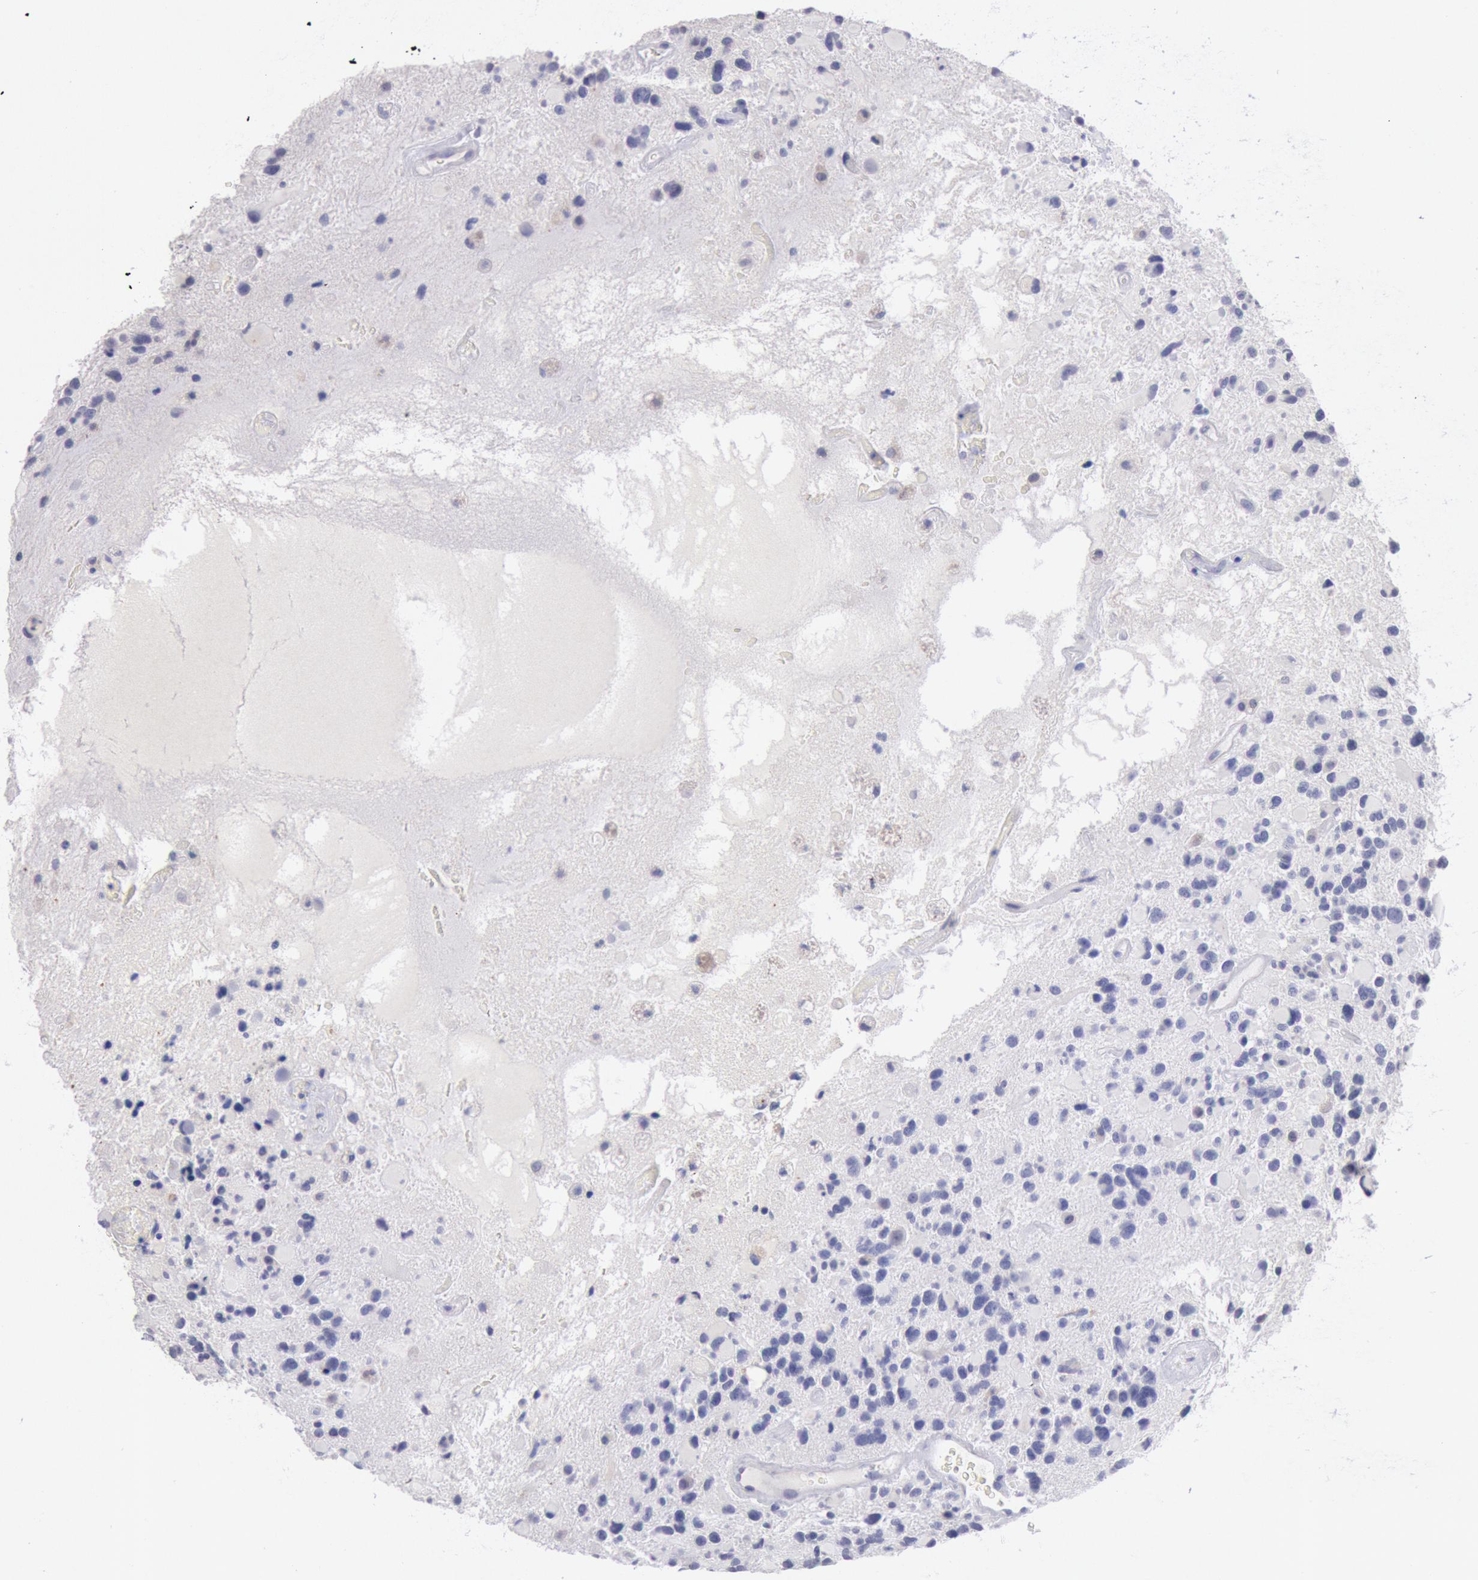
{"staining": {"intensity": "negative", "quantity": "none", "location": "none"}, "tissue": "glioma", "cell_type": "Tumor cells", "image_type": "cancer", "snomed": [{"axis": "morphology", "description": "Glioma, malignant, High grade"}, {"axis": "topography", "description": "Brain"}], "caption": "Tumor cells are negative for protein expression in human high-grade glioma (malignant). (Stains: DAB (3,3'-diaminobenzidine) IHC with hematoxylin counter stain, Microscopy: brightfield microscopy at high magnification).", "gene": "GAL3ST1", "patient": {"sex": "female", "age": 37}}